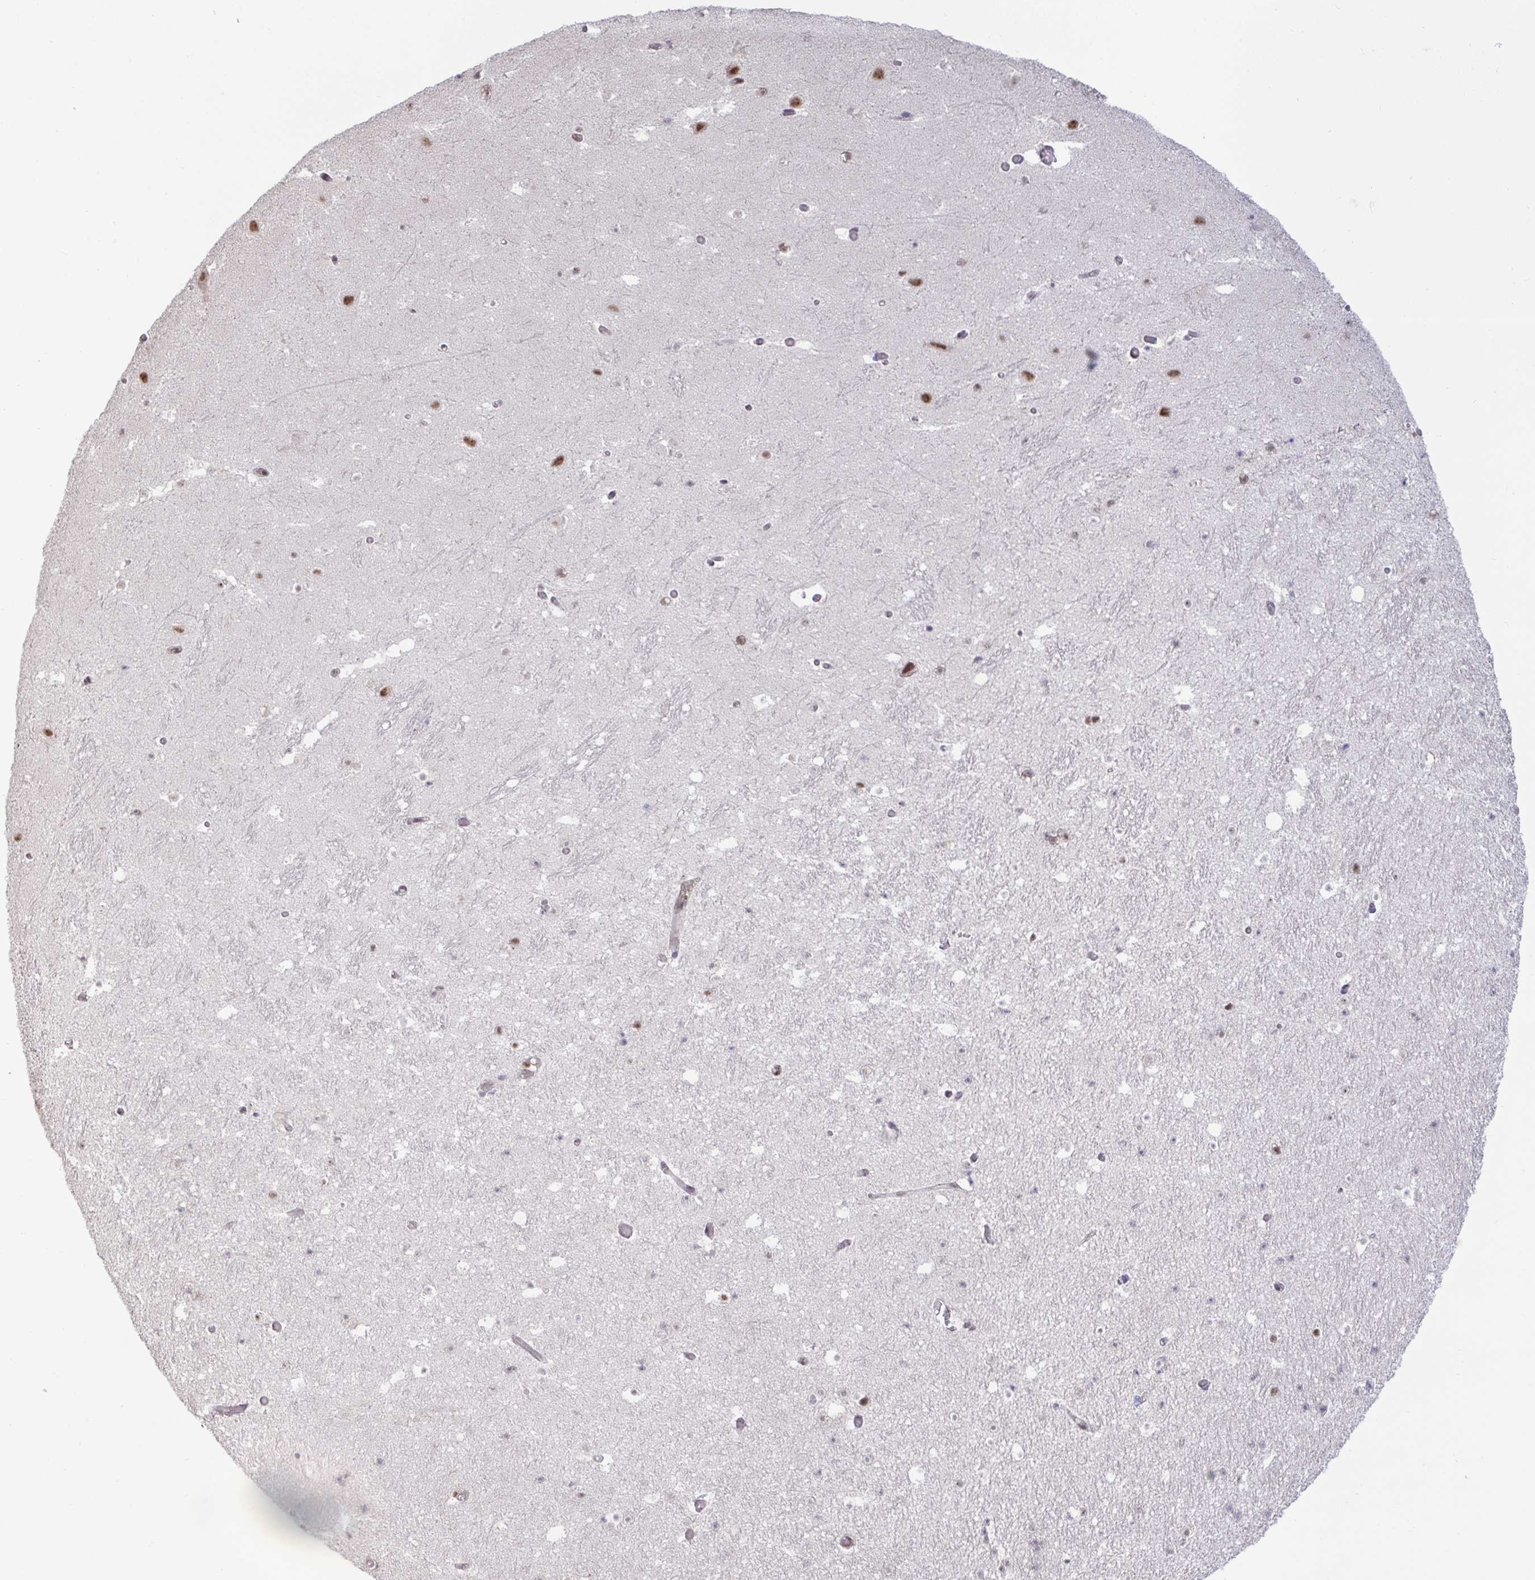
{"staining": {"intensity": "moderate", "quantity": "<25%", "location": "nuclear"}, "tissue": "hippocampus", "cell_type": "Glial cells", "image_type": "normal", "snomed": [{"axis": "morphology", "description": "Normal tissue, NOS"}, {"axis": "topography", "description": "Hippocampus"}], "caption": "IHC image of normal hippocampus: hippocampus stained using immunohistochemistry exhibits low levels of moderate protein expression localized specifically in the nuclear of glial cells, appearing as a nuclear brown color.", "gene": "PUF60", "patient": {"sex": "male", "age": 26}}